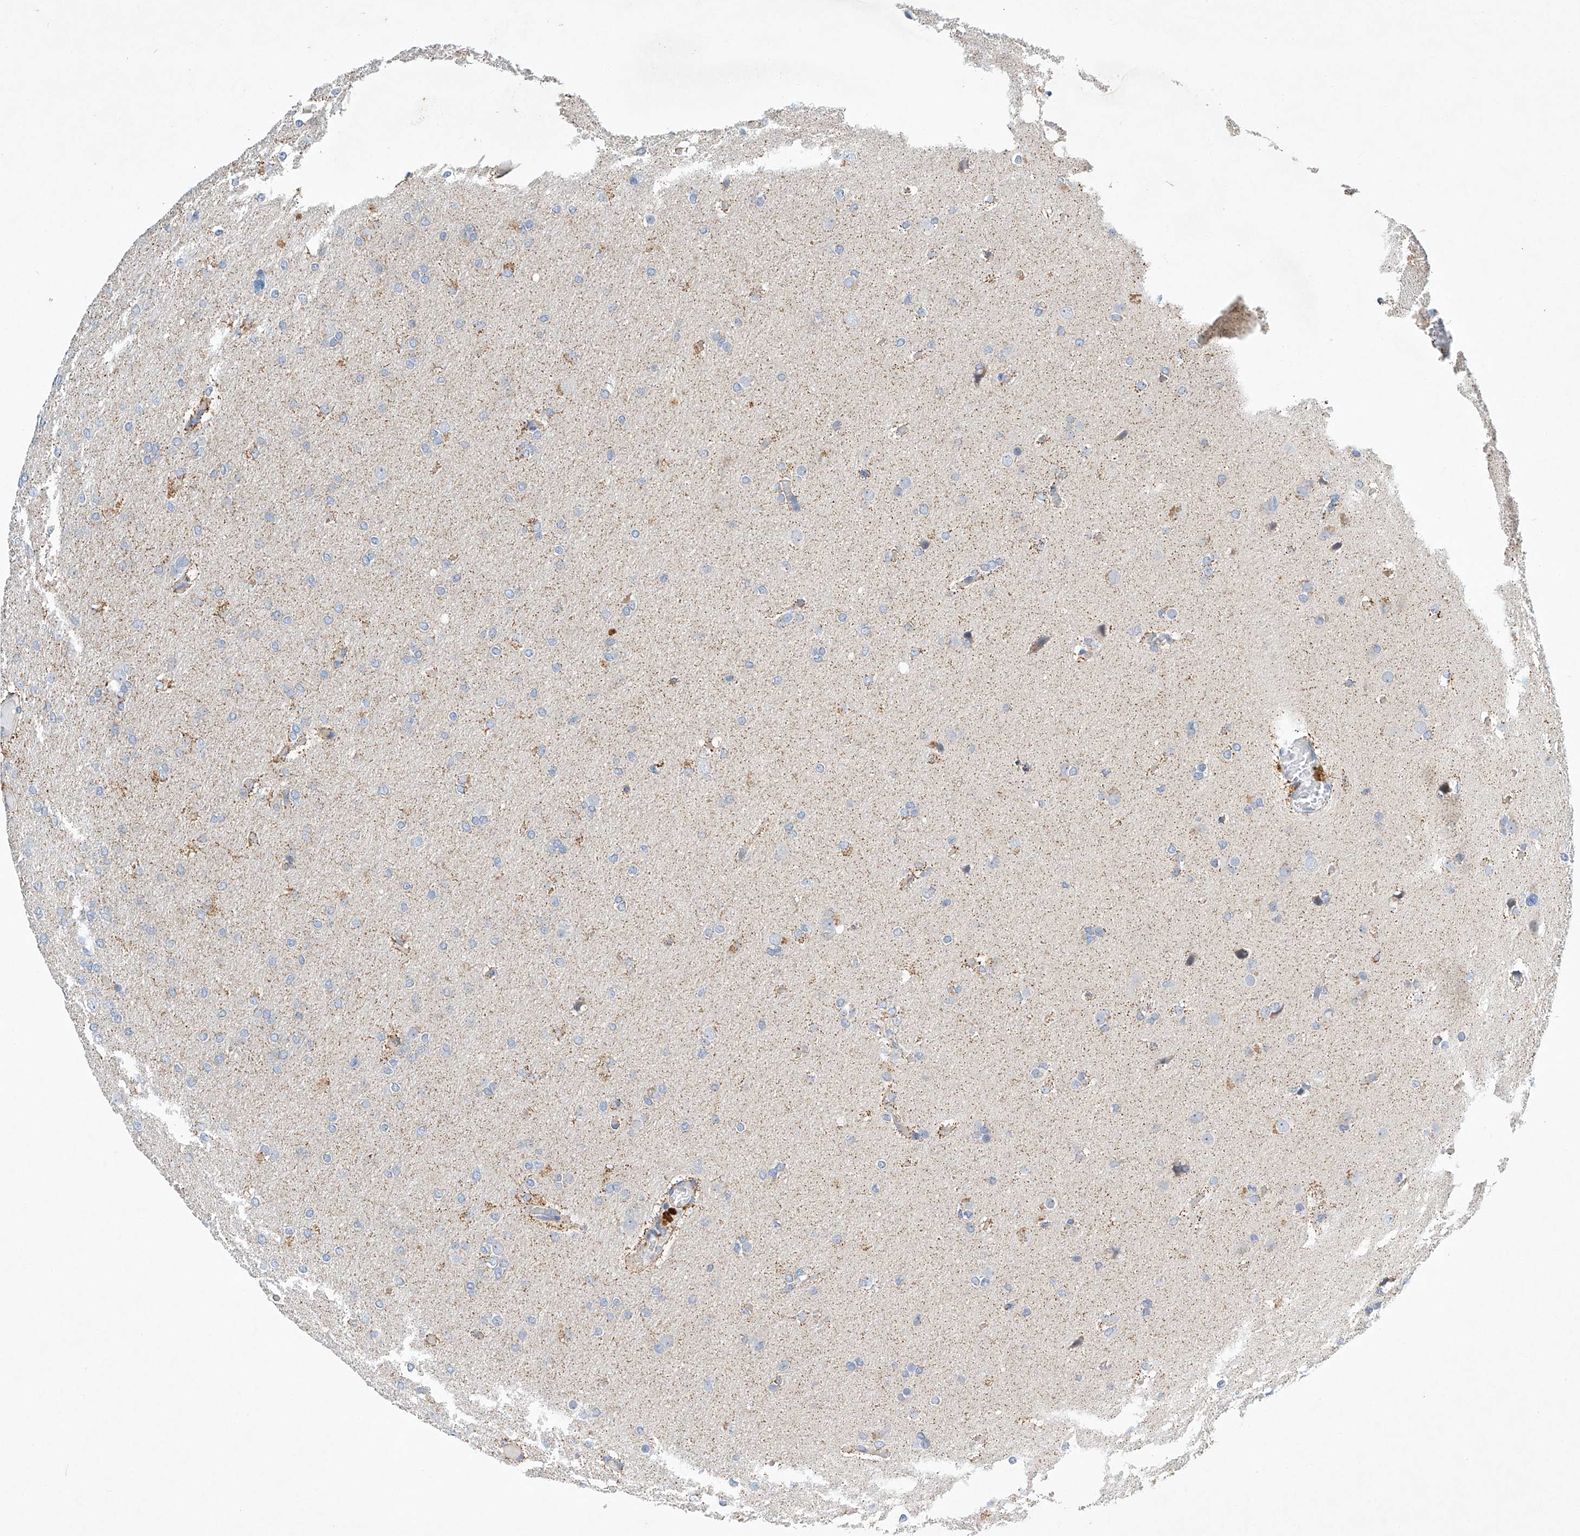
{"staining": {"intensity": "negative", "quantity": "none", "location": "none"}, "tissue": "glioma", "cell_type": "Tumor cells", "image_type": "cancer", "snomed": [{"axis": "morphology", "description": "Glioma, malignant, High grade"}, {"axis": "topography", "description": "Cerebral cortex"}], "caption": "This is an immunohistochemistry (IHC) image of human glioma. There is no staining in tumor cells.", "gene": "AMD1", "patient": {"sex": "female", "age": 36}}